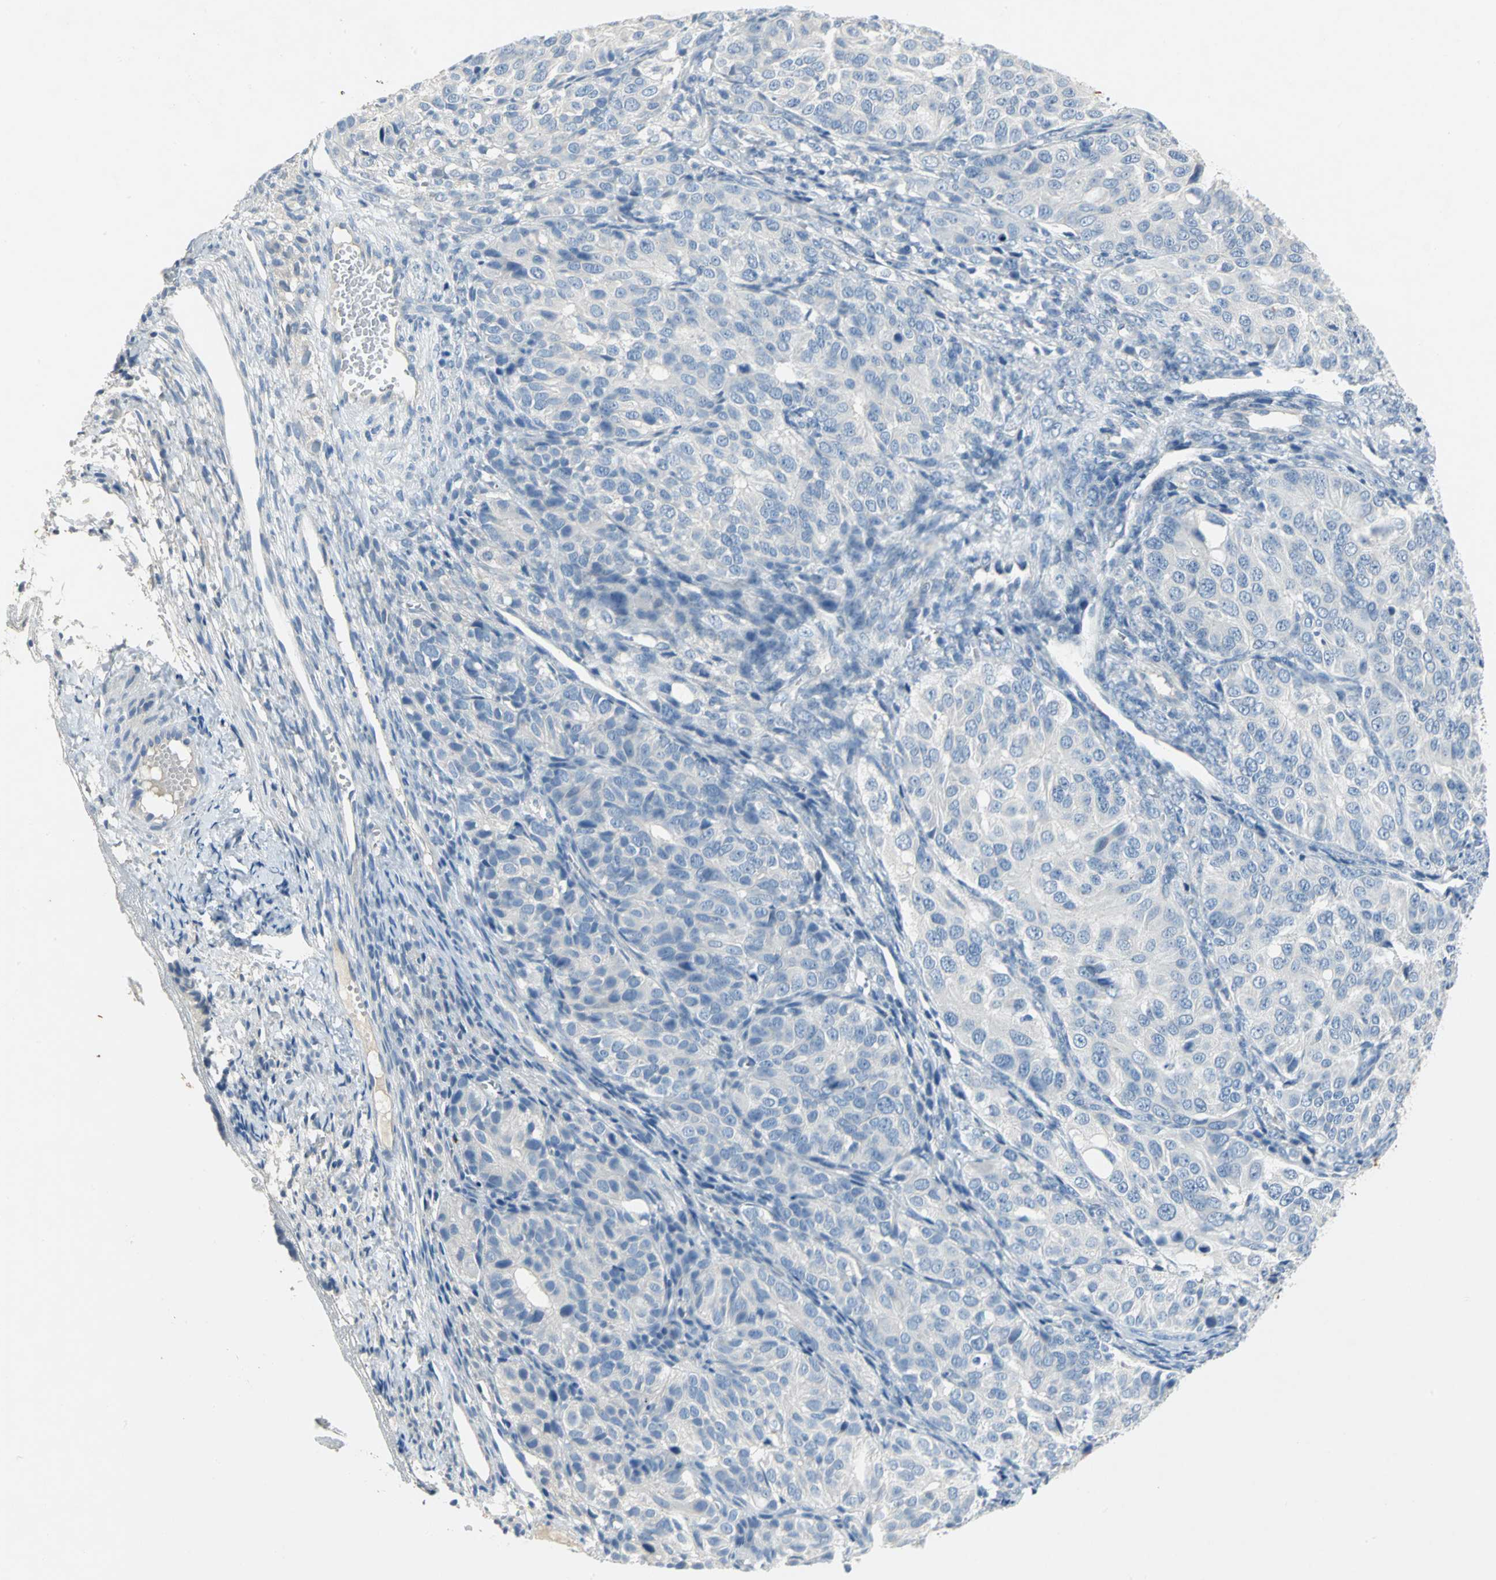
{"staining": {"intensity": "negative", "quantity": "none", "location": "none"}, "tissue": "ovarian cancer", "cell_type": "Tumor cells", "image_type": "cancer", "snomed": [{"axis": "morphology", "description": "Carcinoma, endometroid"}, {"axis": "topography", "description": "Ovary"}], "caption": "This is a image of IHC staining of endometroid carcinoma (ovarian), which shows no positivity in tumor cells.", "gene": "PTGDS", "patient": {"sex": "female", "age": 51}}